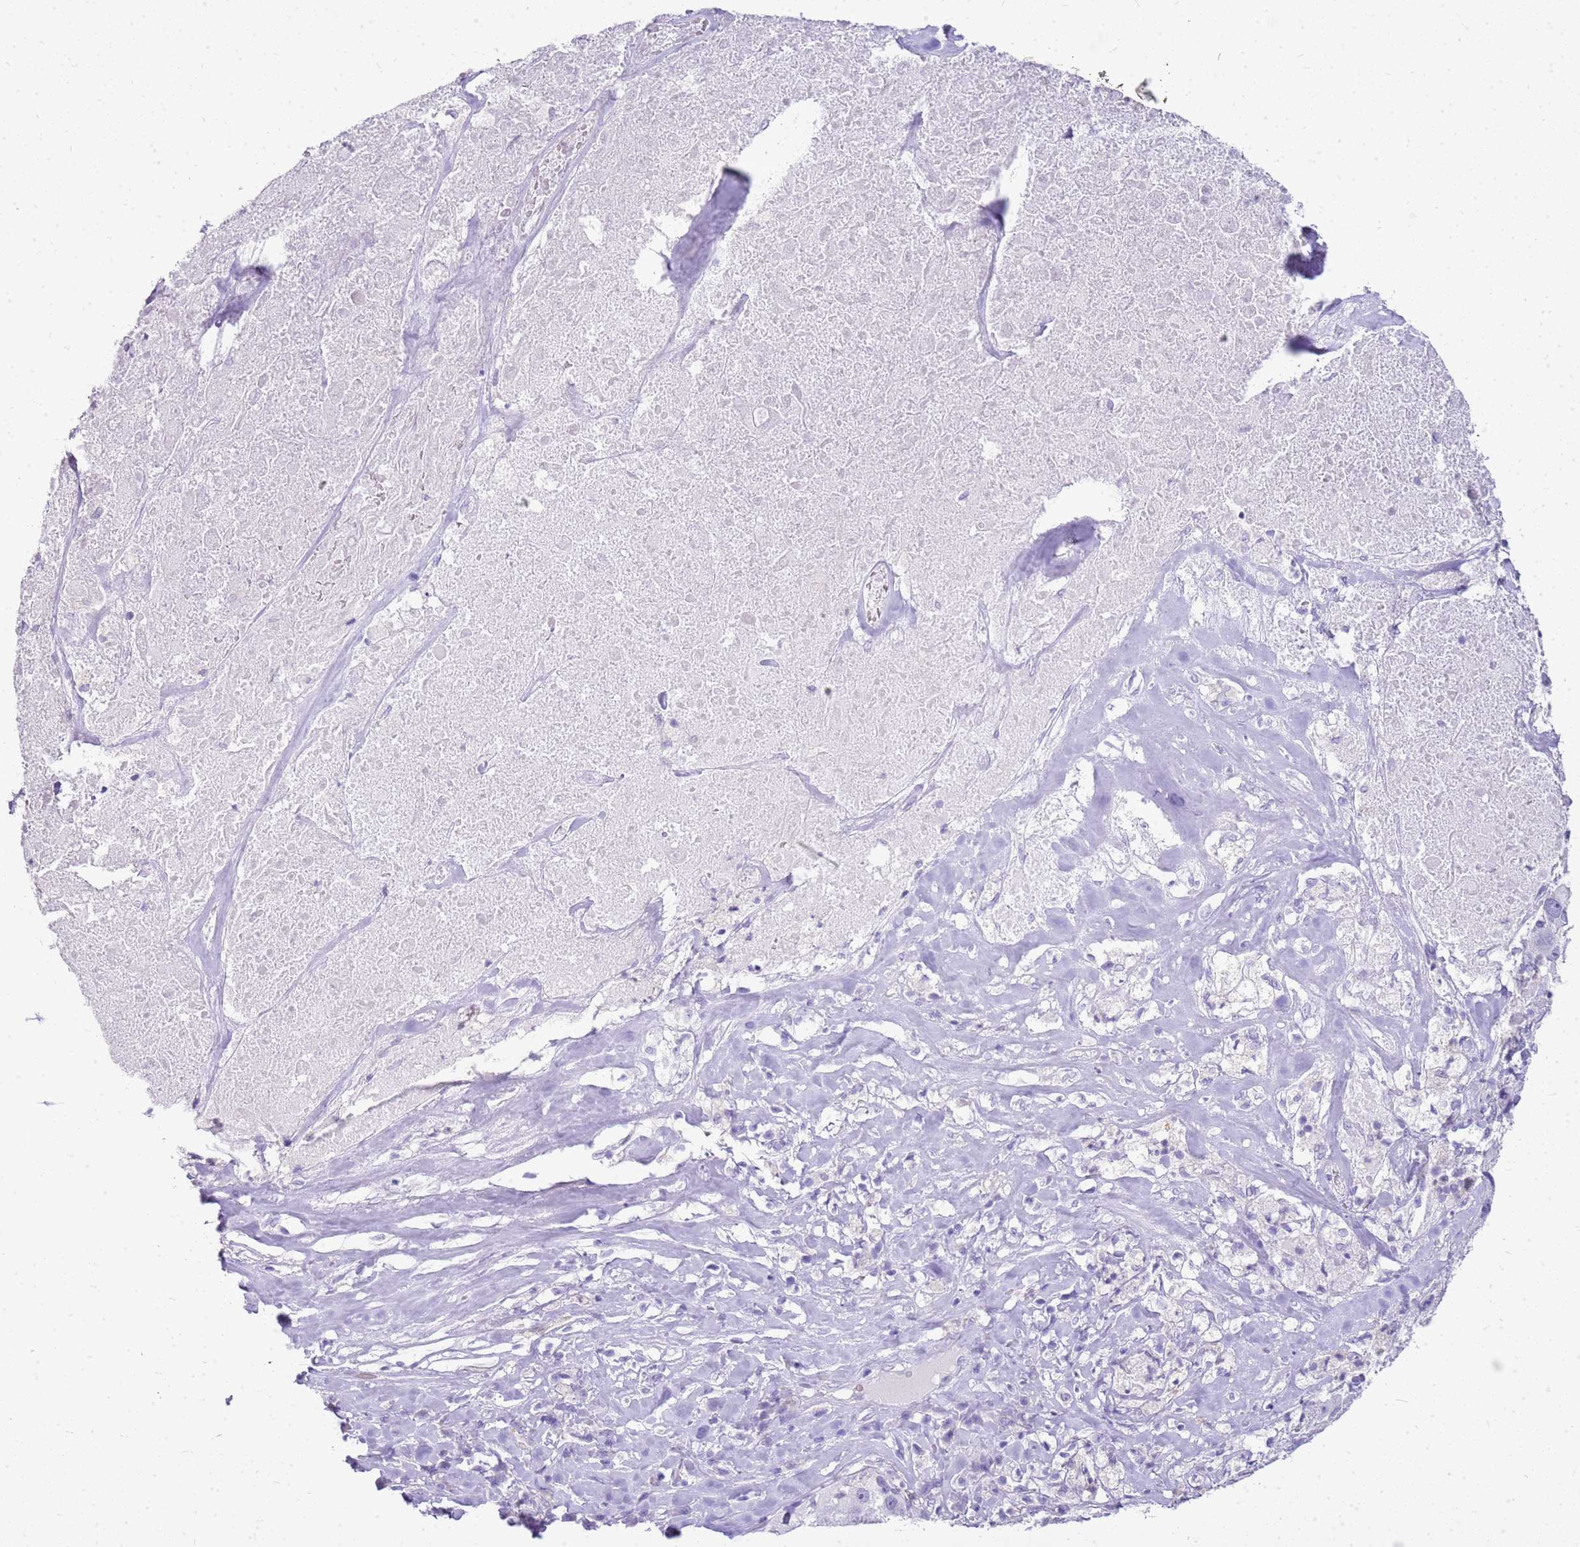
{"staining": {"intensity": "negative", "quantity": "none", "location": "none"}, "tissue": "melanoma", "cell_type": "Tumor cells", "image_type": "cancer", "snomed": [{"axis": "morphology", "description": "Malignant melanoma, Metastatic site"}, {"axis": "topography", "description": "Lymph node"}], "caption": "Histopathology image shows no significant protein positivity in tumor cells of malignant melanoma (metastatic site).", "gene": "SULT1E1", "patient": {"sex": "male", "age": 62}}